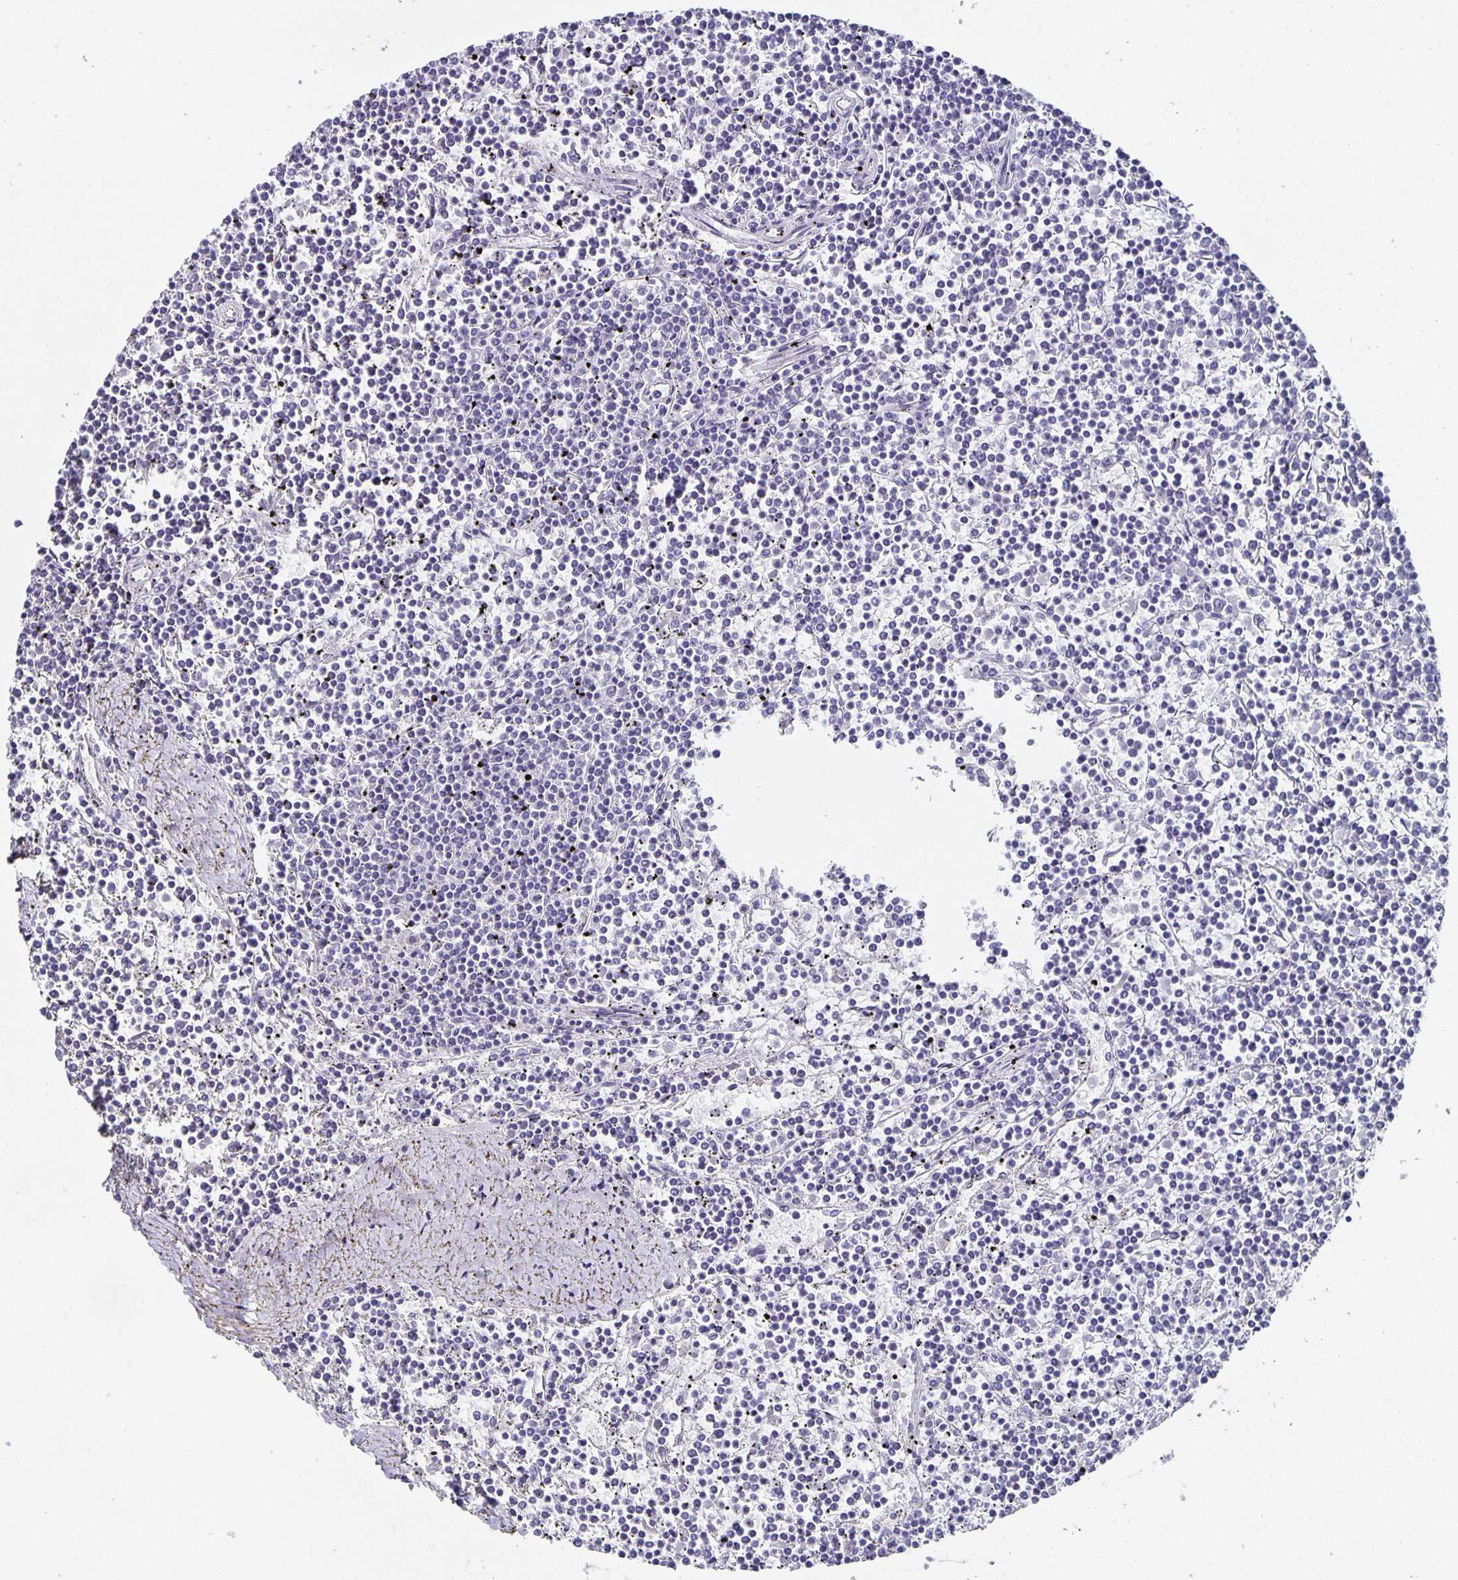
{"staining": {"intensity": "negative", "quantity": "none", "location": "none"}, "tissue": "lymphoma", "cell_type": "Tumor cells", "image_type": "cancer", "snomed": [{"axis": "morphology", "description": "Malignant lymphoma, non-Hodgkin's type, Low grade"}, {"axis": "topography", "description": "Spleen"}], "caption": "Protein analysis of malignant lymphoma, non-Hodgkin's type (low-grade) shows no significant staining in tumor cells.", "gene": "CHGA", "patient": {"sex": "female", "age": 19}}